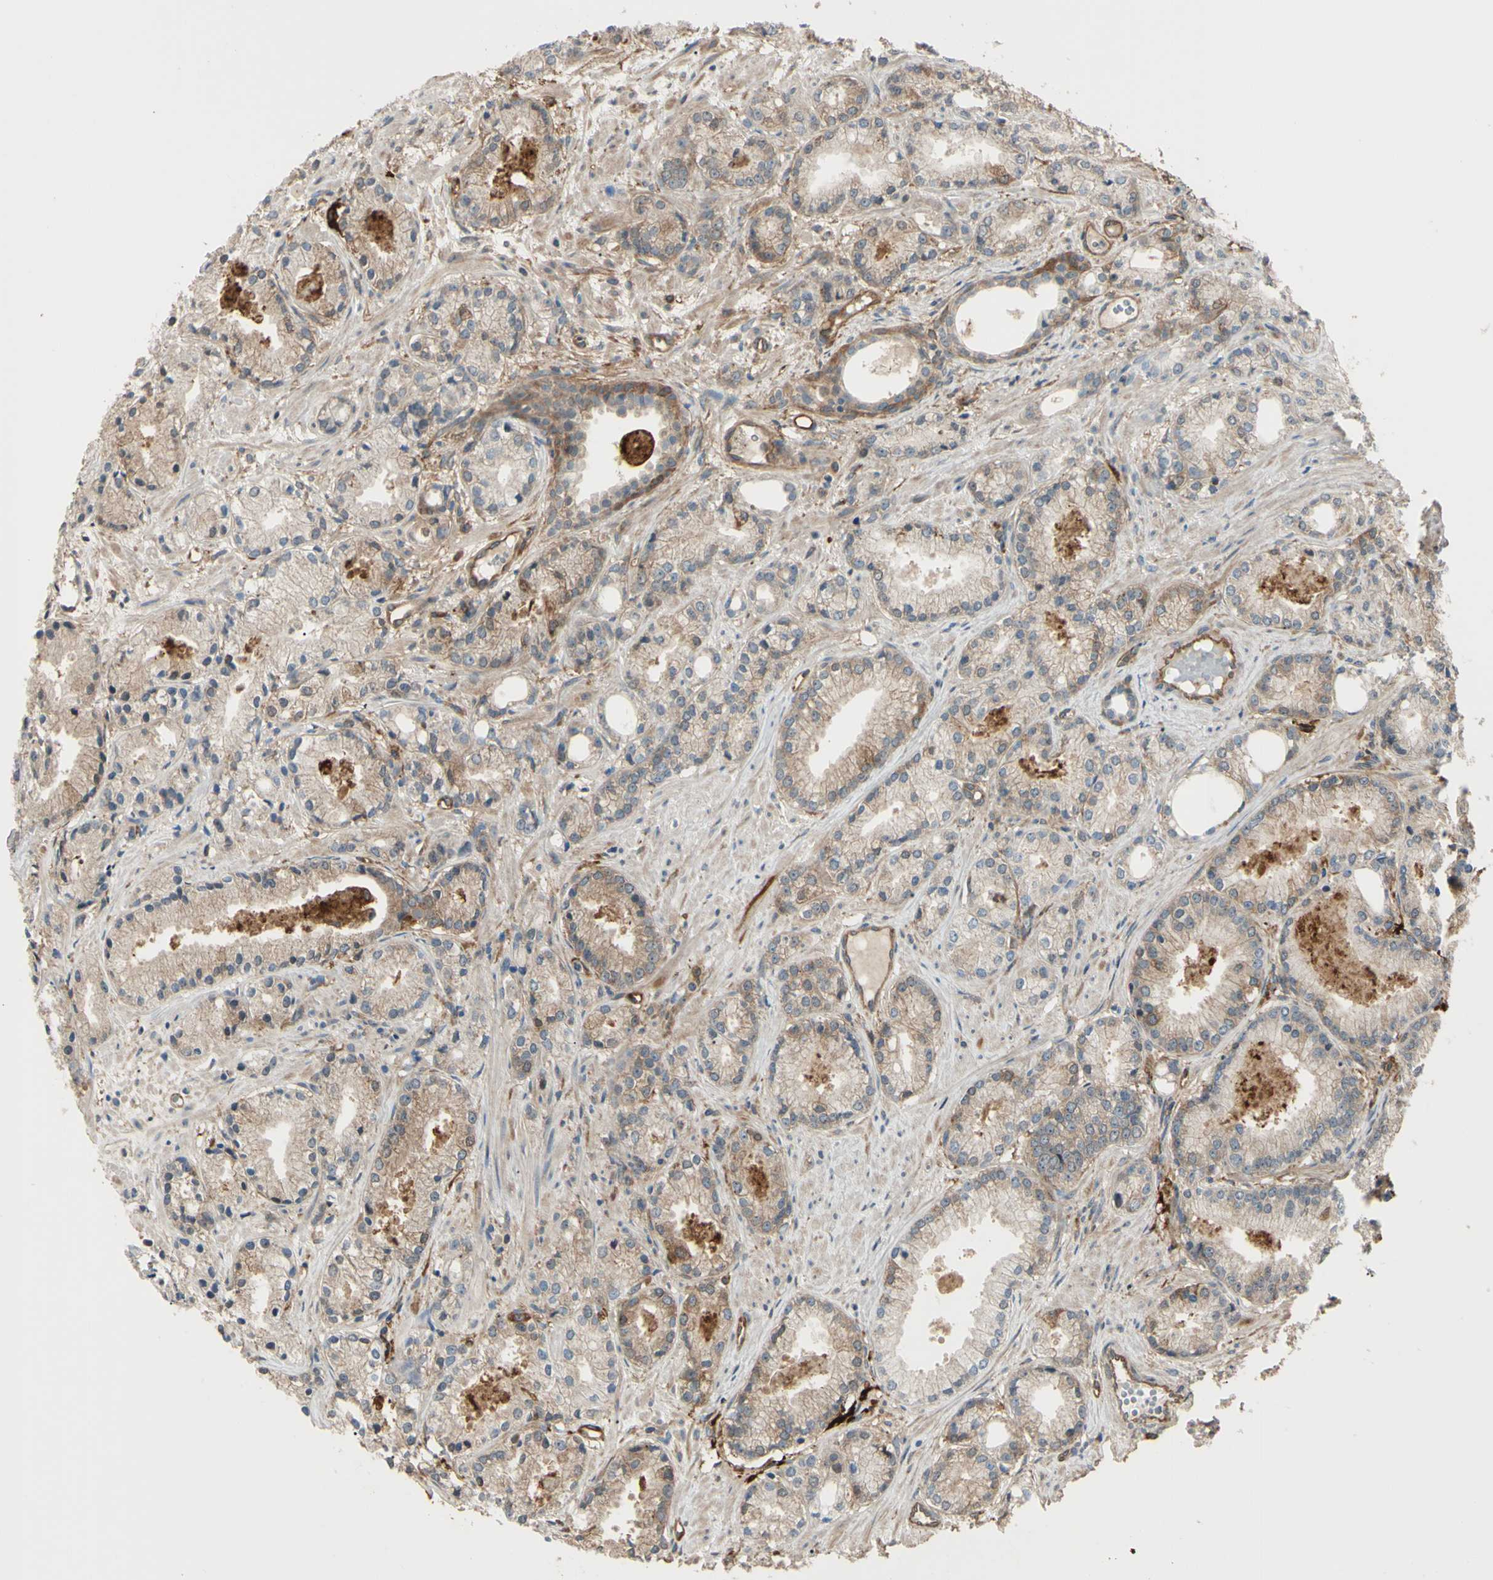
{"staining": {"intensity": "weak", "quantity": ">75%", "location": "cytoplasmic/membranous"}, "tissue": "prostate cancer", "cell_type": "Tumor cells", "image_type": "cancer", "snomed": [{"axis": "morphology", "description": "Adenocarcinoma, Low grade"}, {"axis": "topography", "description": "Prostate"}], "caption": "Adenocarcinoma (low-grade) (prostate) was stained to show a protein in brown. There is low levels of weak cytoplasmic/membranous positivity in about >75% of tumor cells.", "gene": "PTPN12", "patient": {"sex": "male", "age": 72}}